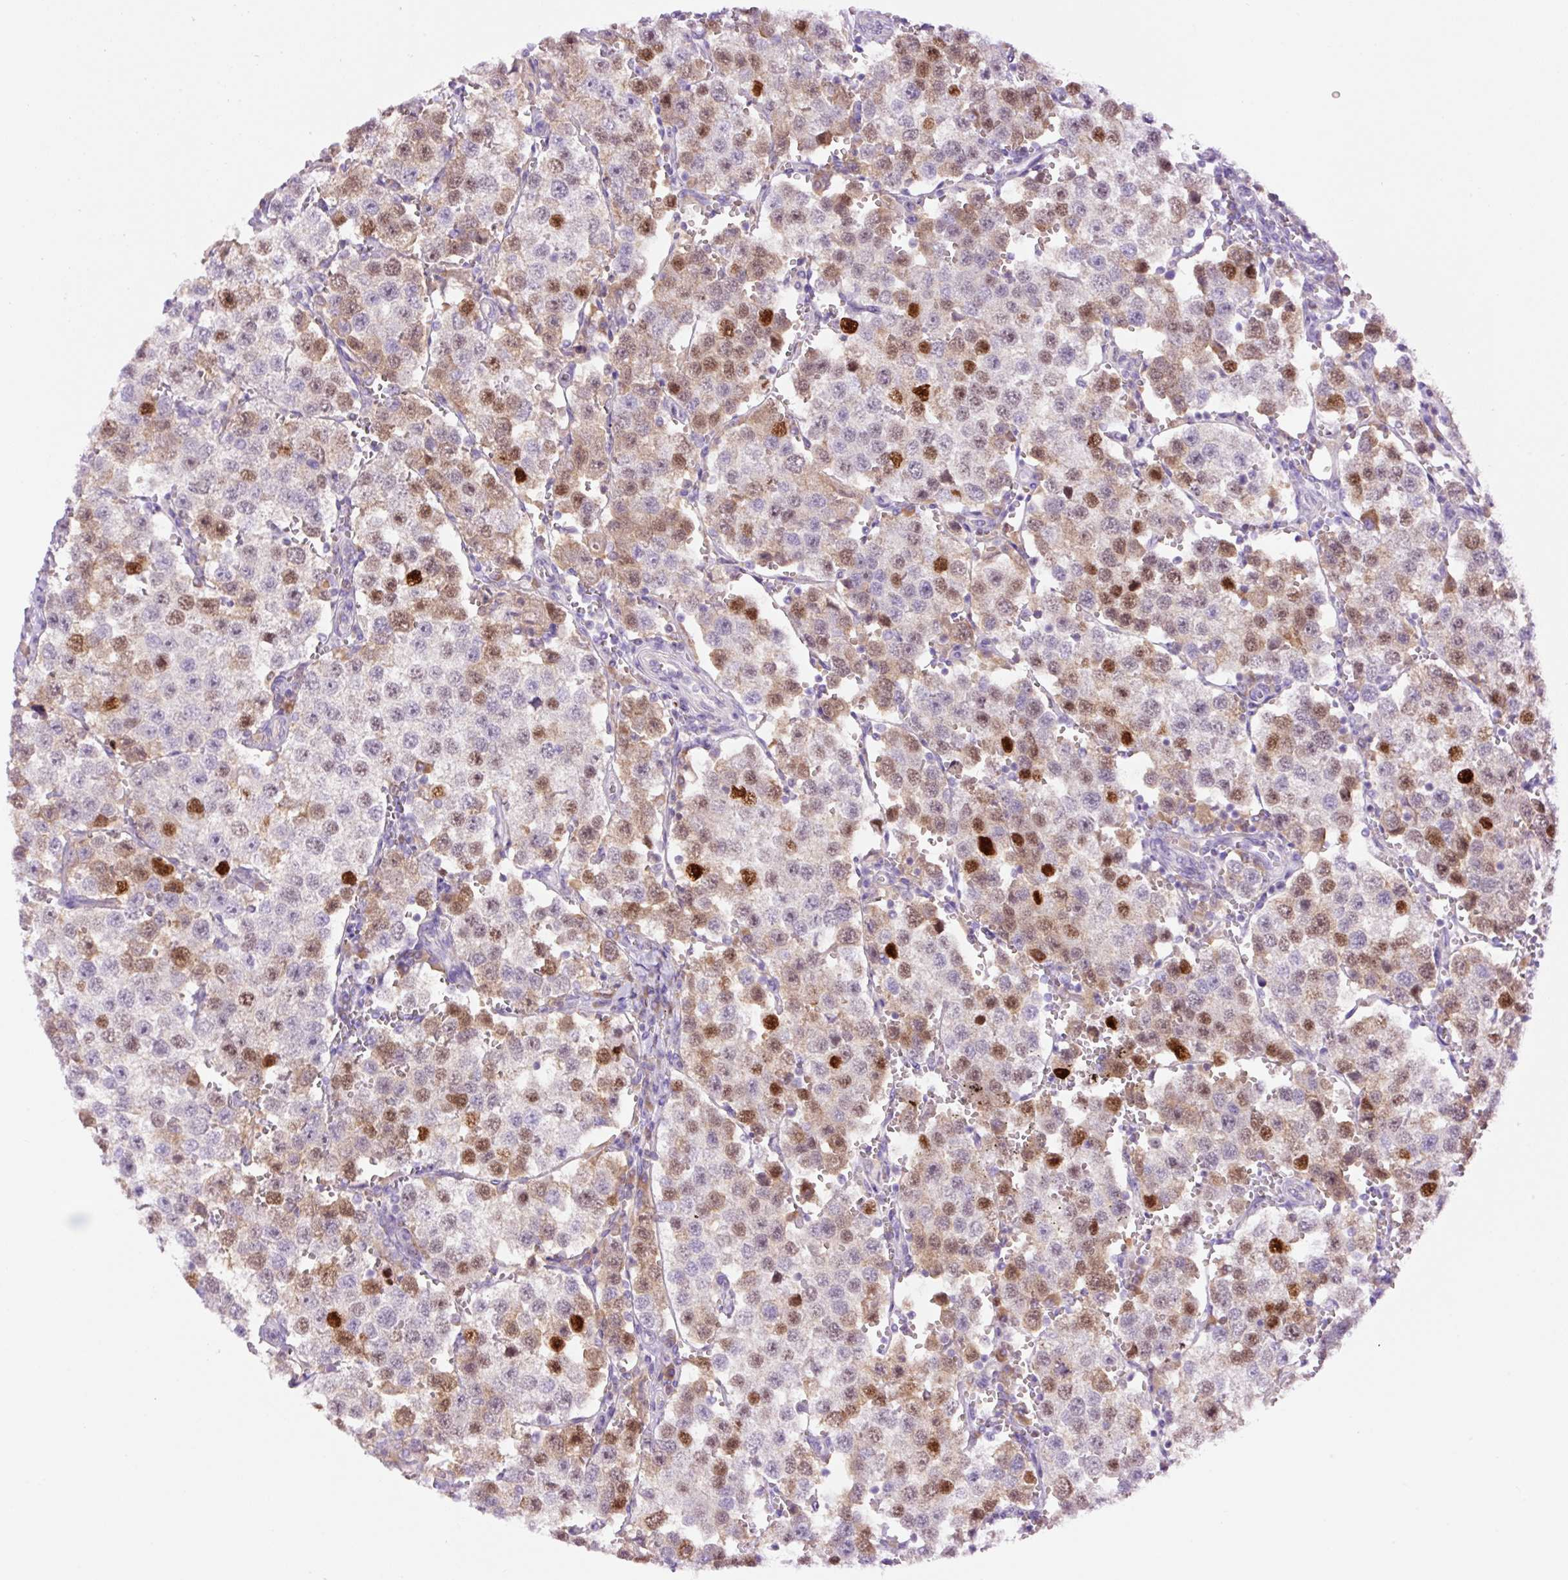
{"staining": {"intensity": "moderate", "quantity": "25%-75%", "location": "nuclear"}, "tissue": "testis cancer", "cell_type": "Tumor cells", "image_type": "cancer", "snomed": [{"axis": "morphology", "description": "Seminoma, NOS"}, {"axis": "topography", "description": "Testis"}], "caption": "Protein expression analysis of seminoma (testis) displays moderate nuclear positivity in about 25%-75% of tumor cells. Ihc stains the protein of interest in brown and the nuclei are stained blue.", "gene": "DPPA4", "patient": {"sex": "male", "age": 37}}